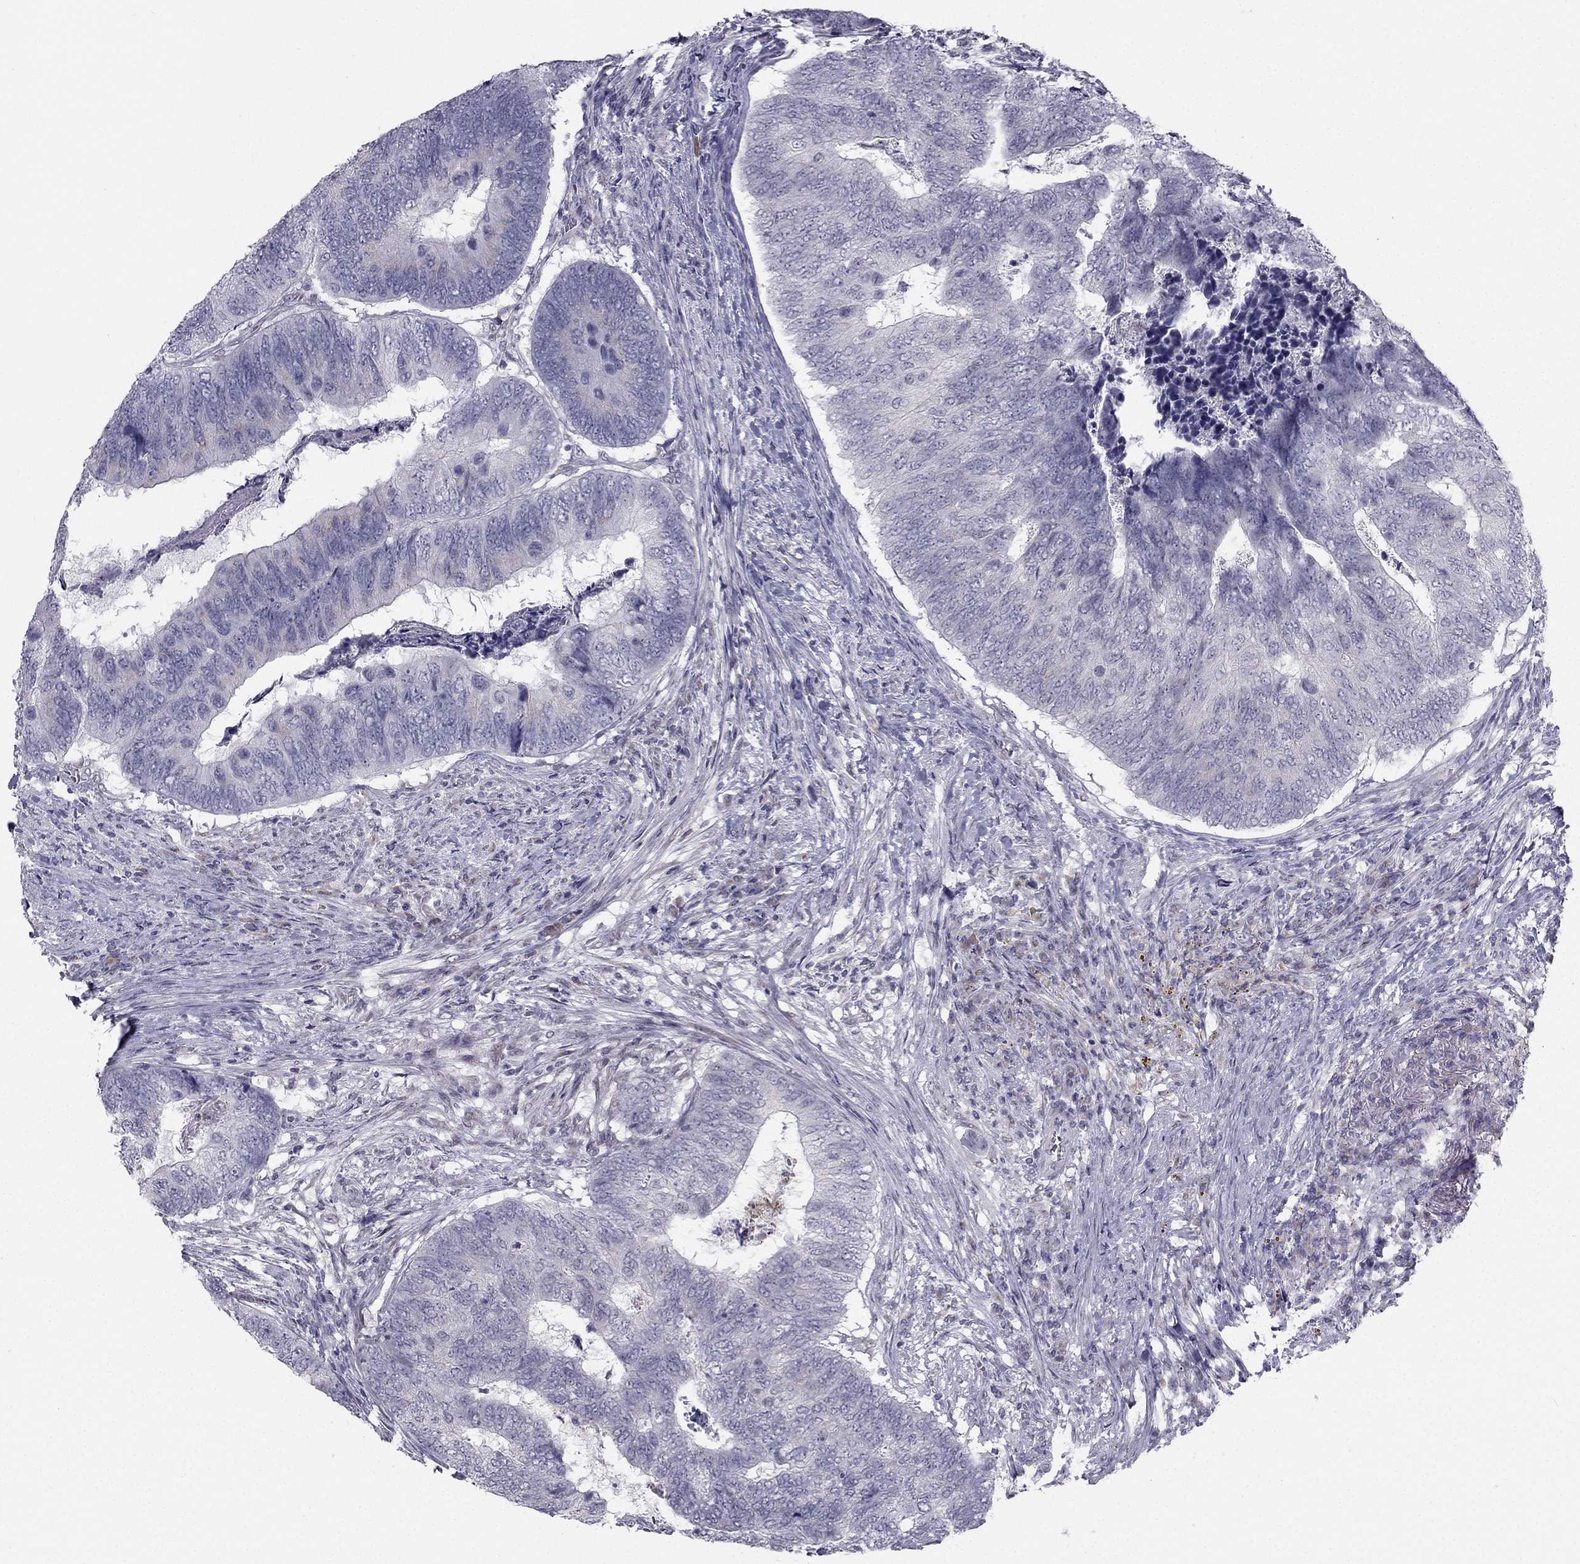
{"staining": {"intensity": "negative", "quantity": "none", "location": "none"}, "tissue": "colorectal cancer", "cell_type": "Tumor cells", "image_type": "cancer", "snomed": [{"axis": "morphology", "description": "Adenocarcinoma, NOS"}, {"axis": "topography", "description": "Colon"}], "caption": "Colorectal cancer stained for a protein using immunohistochemistry (IHC) displays no positivity tumor cells.", "gene": "TRPS1", "patient": {"sex": "female", "age": 67}}